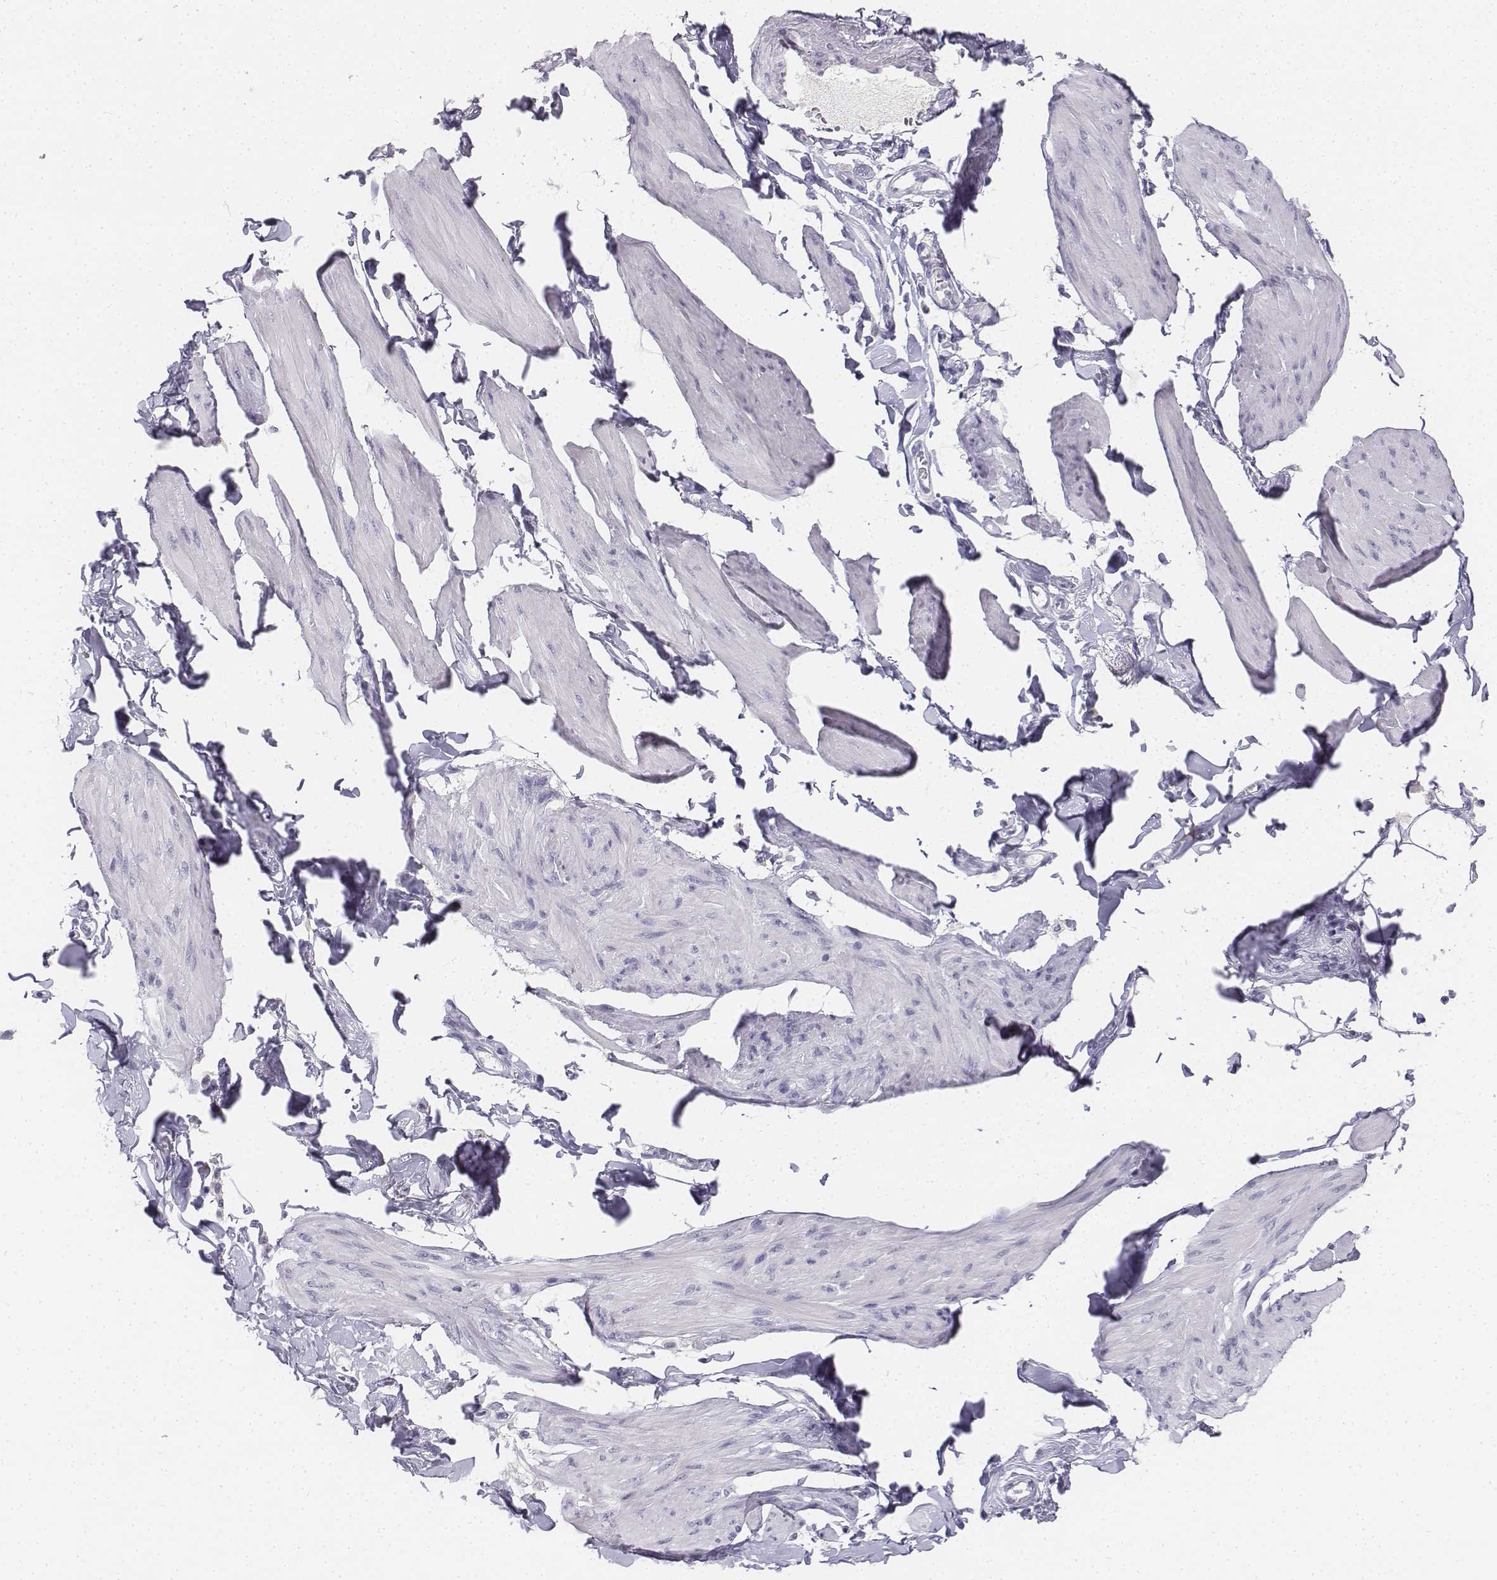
{"staining": {"intensity": "negative", "quantity": "none", "location": "none"}, "tissue": "smooth muscle", "cell_type": "Smooth muscle cells", "image_type": "normal", "snomed": [{"axis": "morphology", "description": "Normal tissue, NOS"}, {"axis": "topography", "description": "Adipose tissue"}, {"axis": "topography", "description": "Smooth muscle"}, {"axis": "topography", "description": "Peripheral nerve tissue"}], "caption": "A micrograph of smooth muscle stained for a protein shows no brown staining in smooth muscle cells.", "gene": "UCN2", "patient": {"sex": "male", "age": 83}}